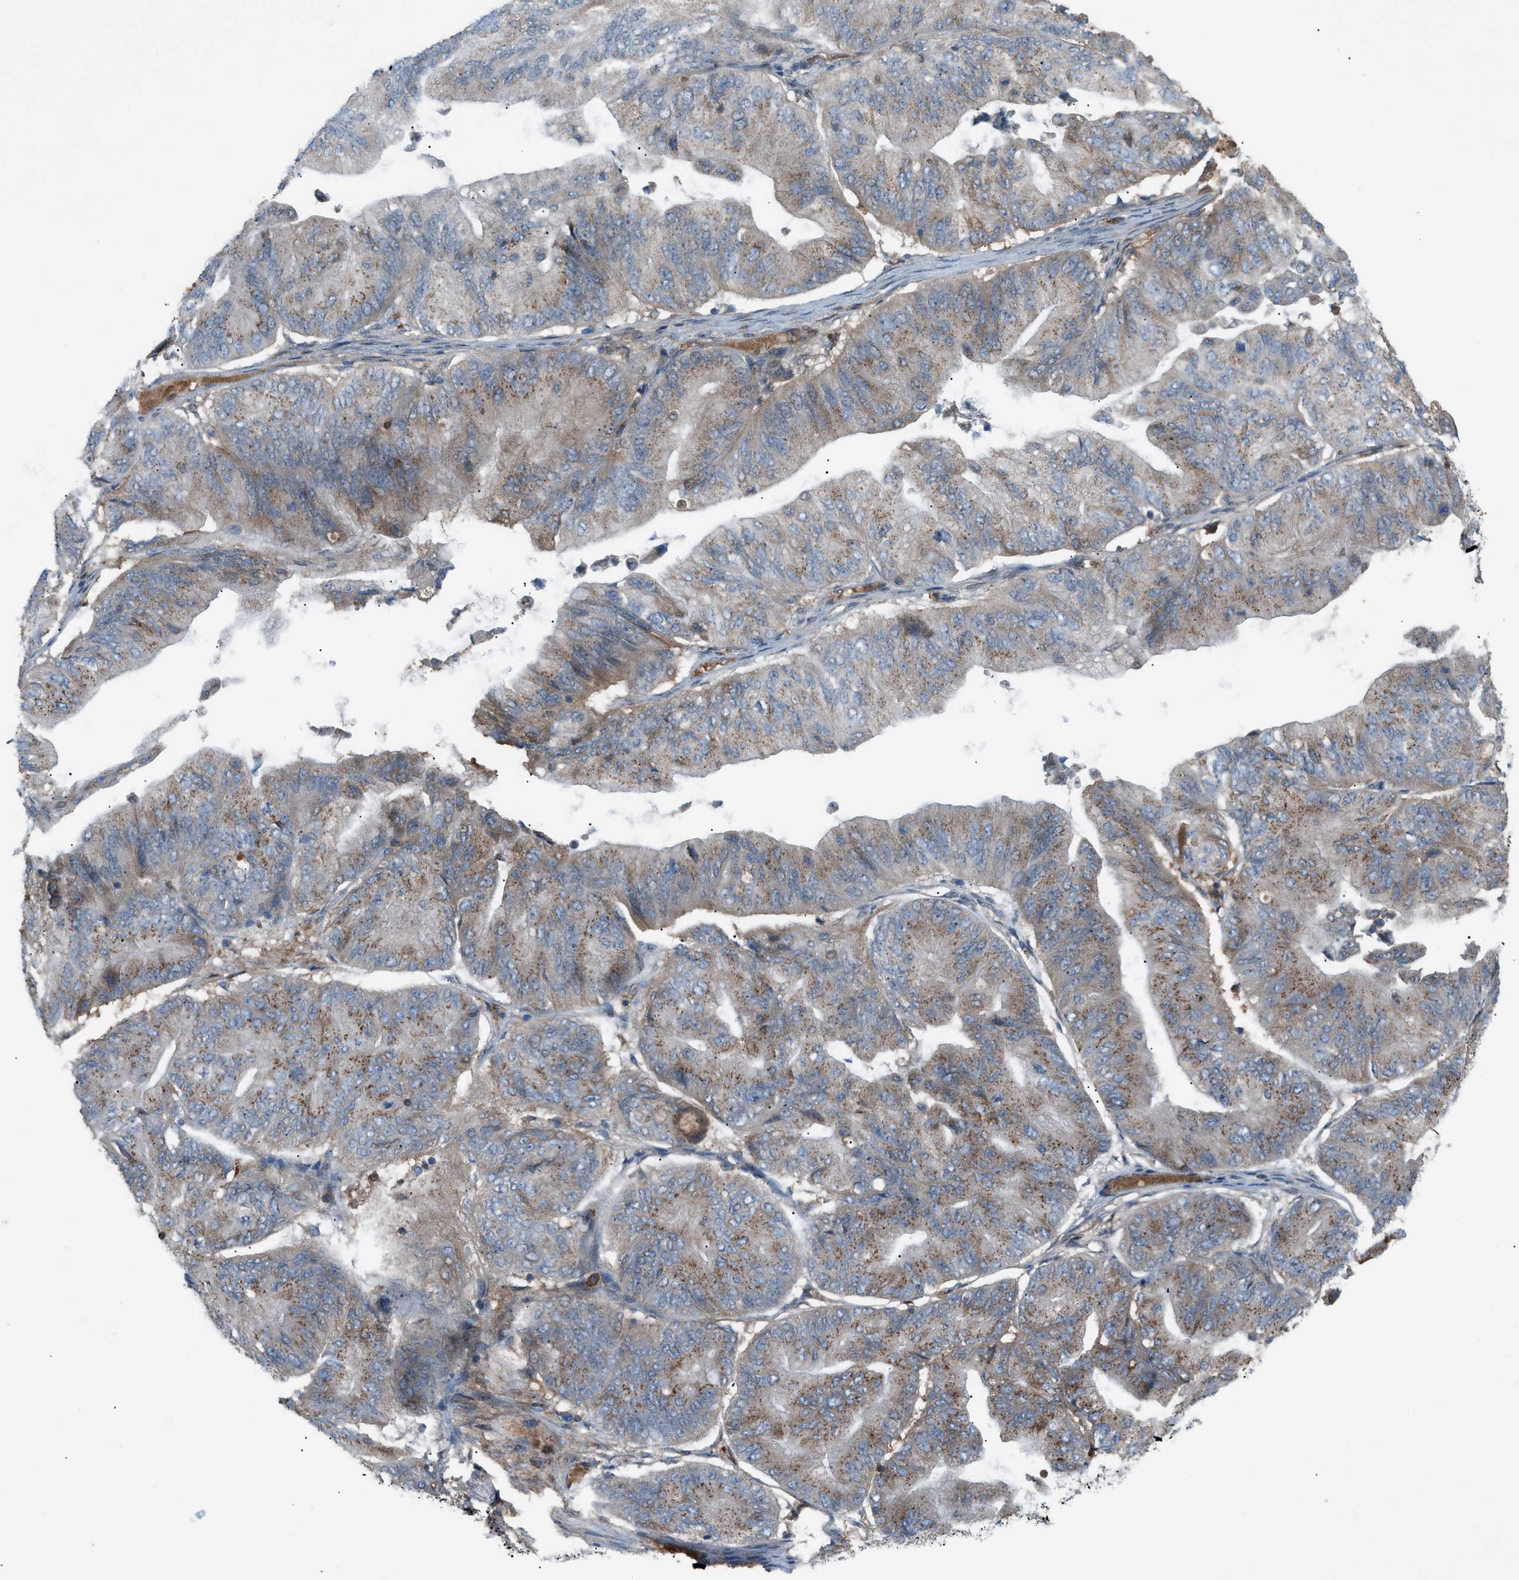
{"staining": {"intensity": "moderate", "quantity": "25%-75%", "location": "cytoplasmic/membranous"}, "tissue": "ovarian cancer", "cell_type": "Tumor cells", "image_type": "cancer", "snomed": [{"axis": "morphology", "description": "Cystadenocarcinoma, mucinous, NOS"}, {"axis": "topography", "description": "Ovary"}], "caption": "Immunohistochemistry (IHC) of human ovarian cancer (mucinous cystadenocarcinoma) demonstrates medium levels of moderate cytoplasmic/membranous expression in about 25%-75% of tumor cells.", "gene": "DYRK1A", "patient": {"sex": "female", "age": 61}}